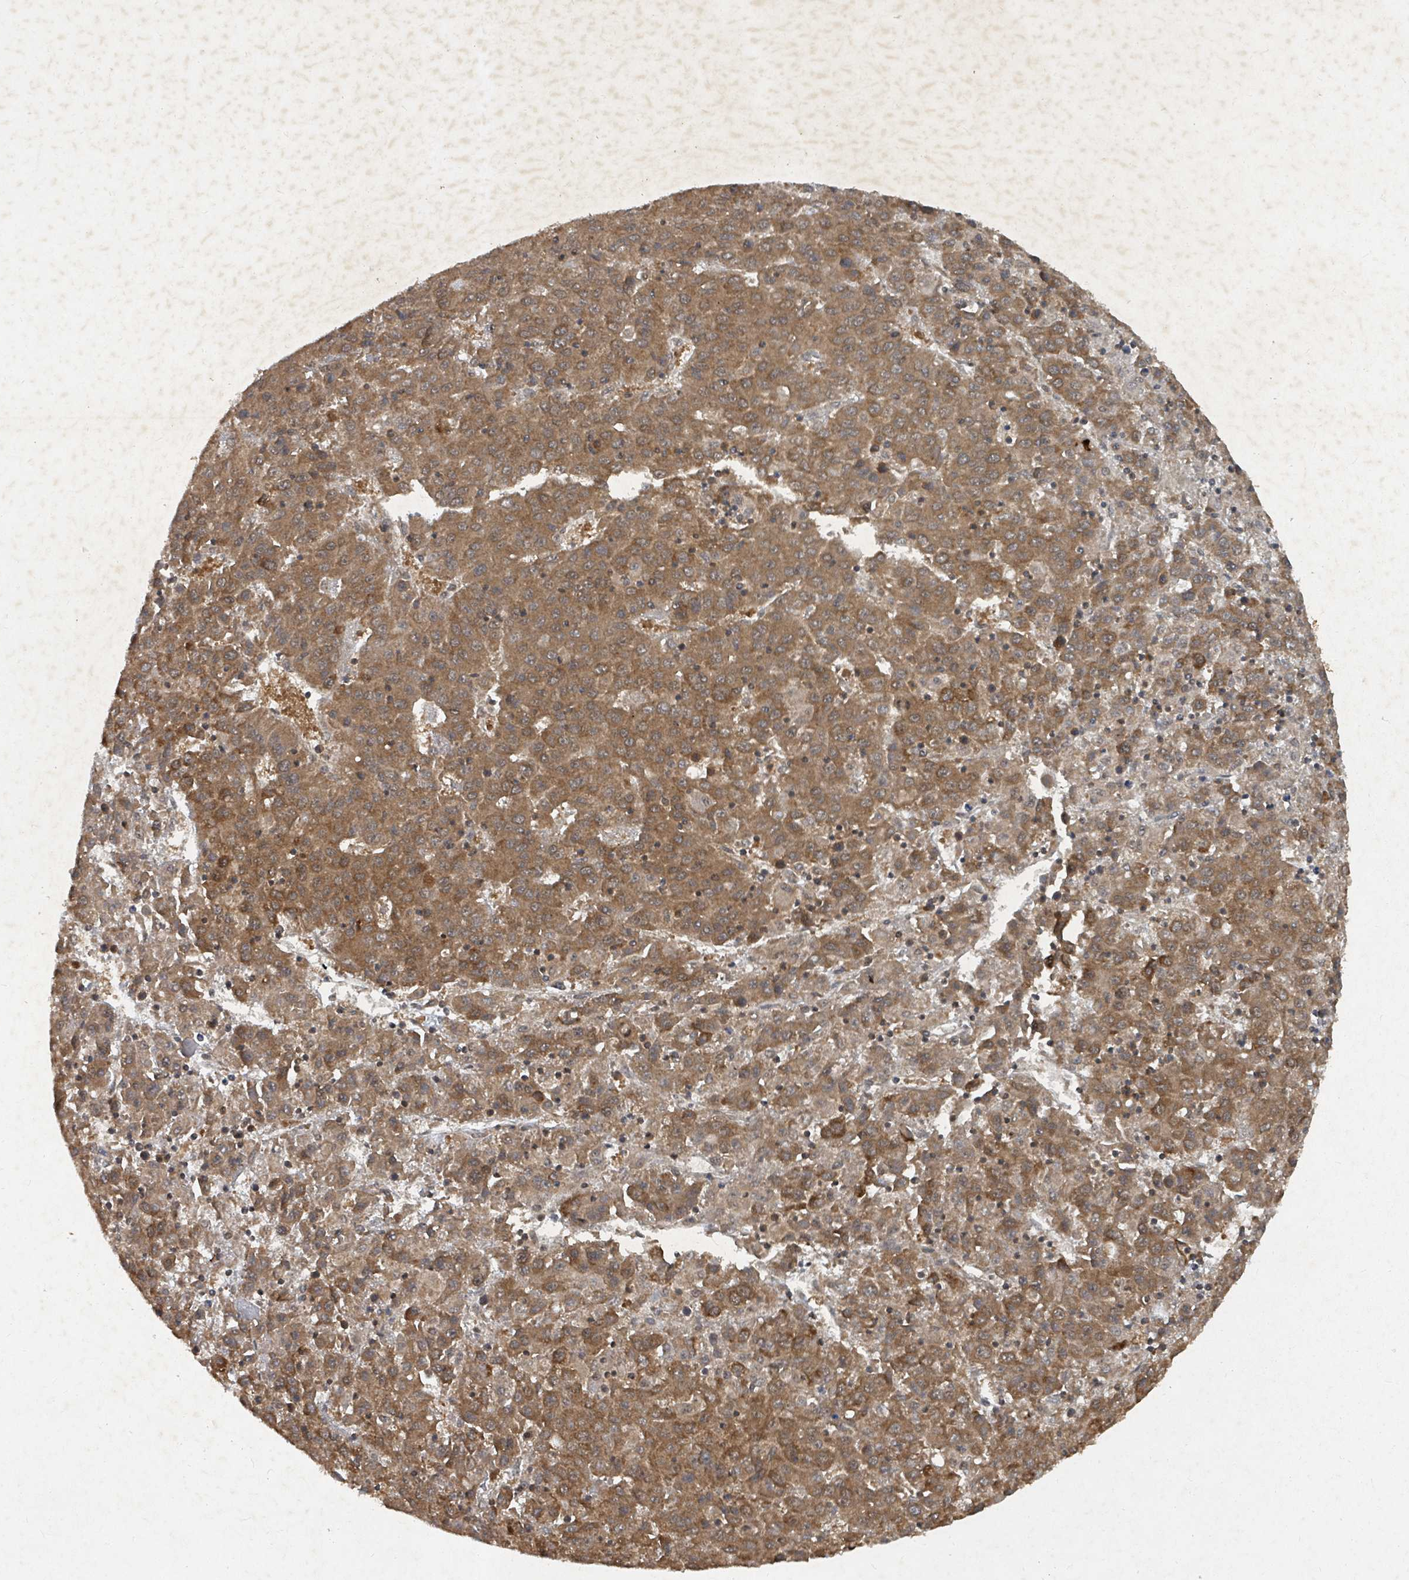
{"staining": {"intensity": "moderate", "quantity": ">75%", "location": "cytoplasmic/membranous"}, "tissue": "liver cancer", "cell_type": "Tumor cells", "image_type": "cancer", "snomed": [{"axis": "morphology", "description": "Carcinoma, Hepatocellular, NOS"}, {"axis": "topography", "description": "Liver"}], "caption": "Protein staining of hepatocellular carcinoma (liver) tissue shows moderate cytoplasmic/membranous positivity in approximately >75% of tumor cells. (DAB IHC with brightfield microscopy, high magnification).", "gene": "KDM4E", "patient": {"sex": "female", "age": 53}}